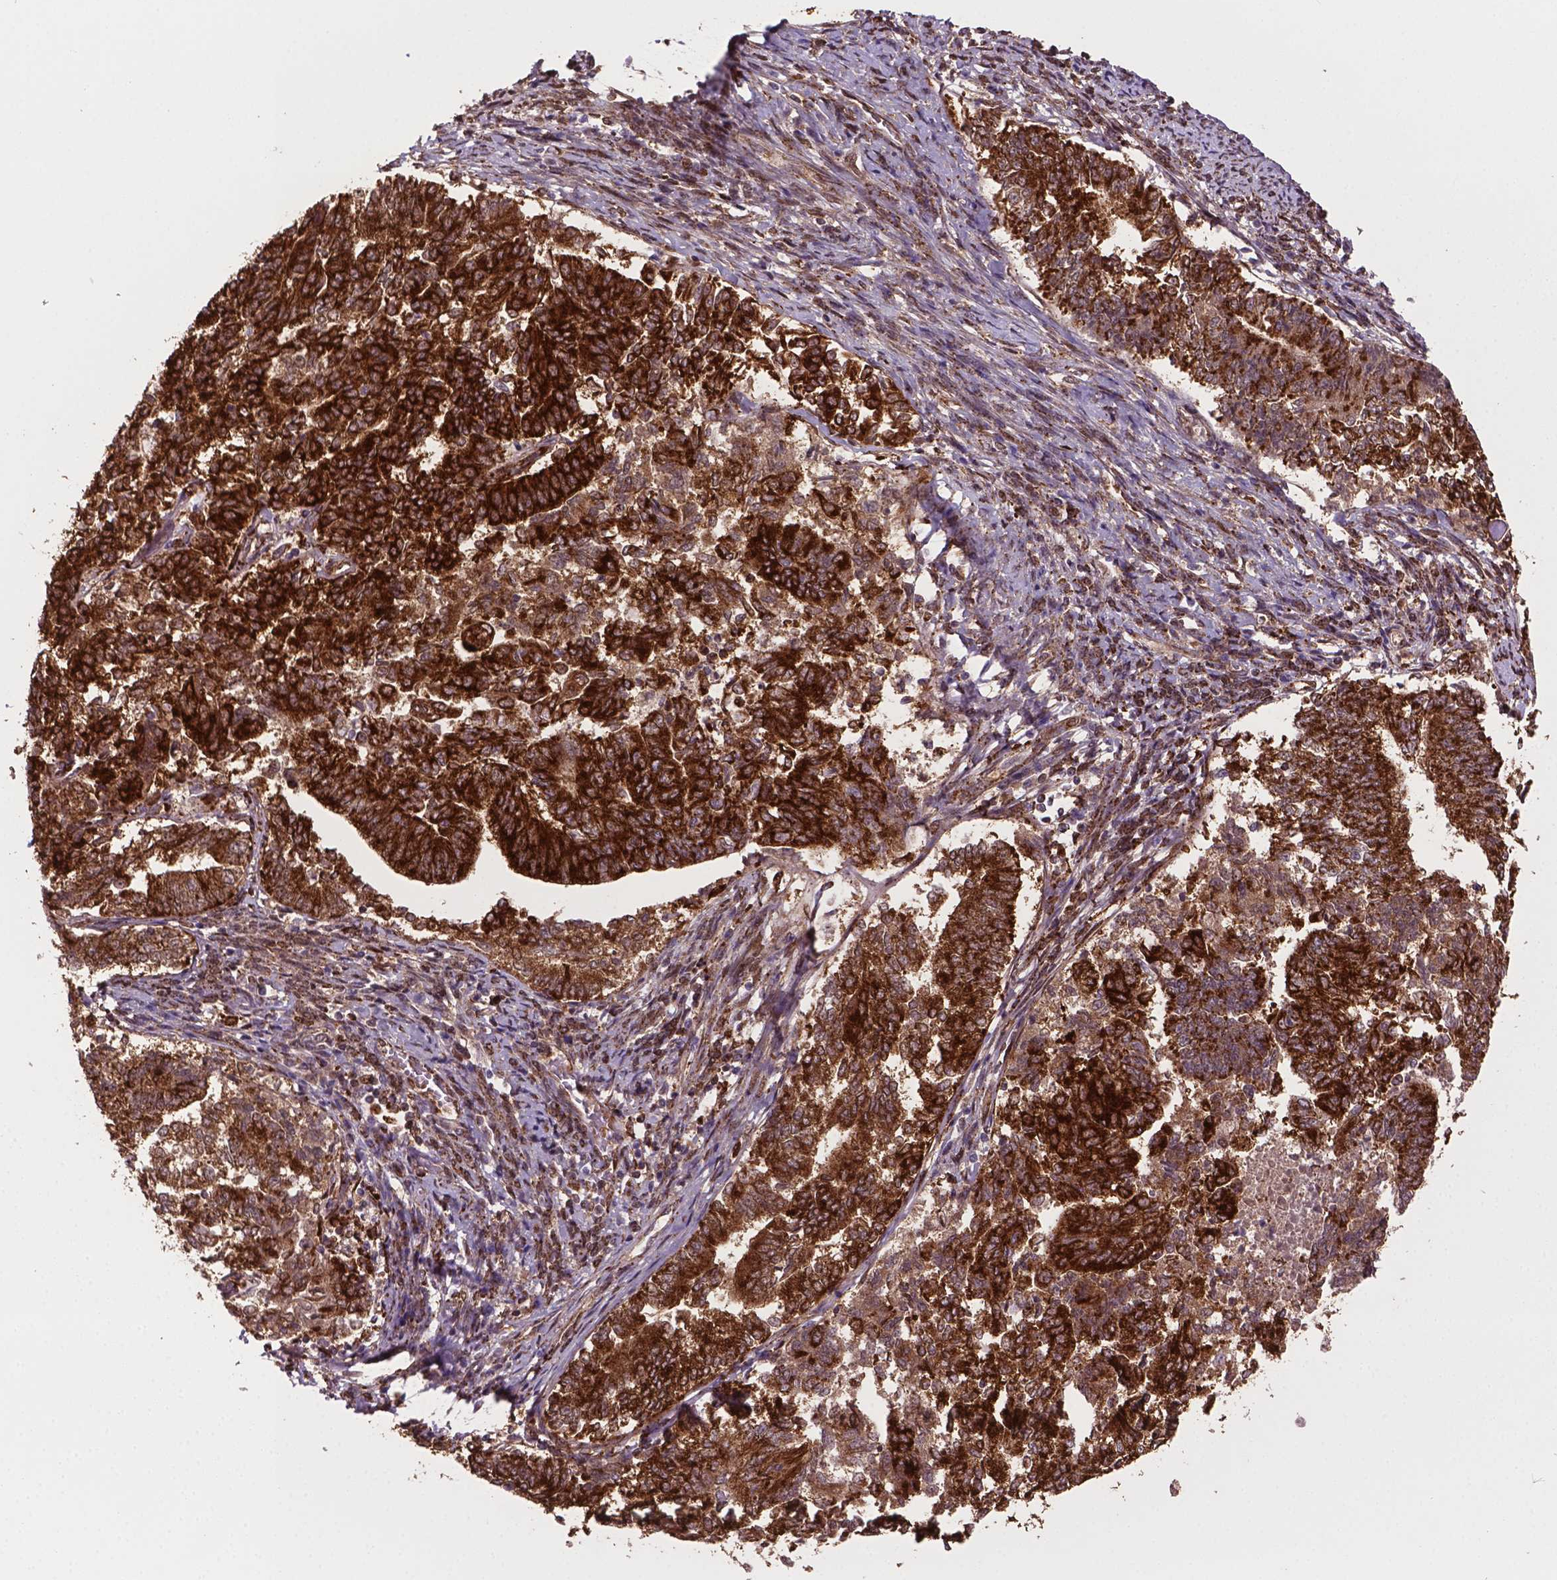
{"staining": {"intensity": "moderate", "quantity": ">75%", "location": "cytoplasmic/membranous"}, "tissue": "endometrial cancer", "cell_type": "Tumor cells", "image_type": "cancer", "snomed": [{"axis": "morphology", "description": "Adenocarcinoma, NOS"}, {"axis": "topography", "description": "Endometrium"}], "caption": "Moderate cytoplasmic/membranous staining is seen in approximately >75% of tumor cells in endometrial cancer (adenocarcinoma).", "gene": "PLIN3", "patient": {"sex": "female", "age": 65}}